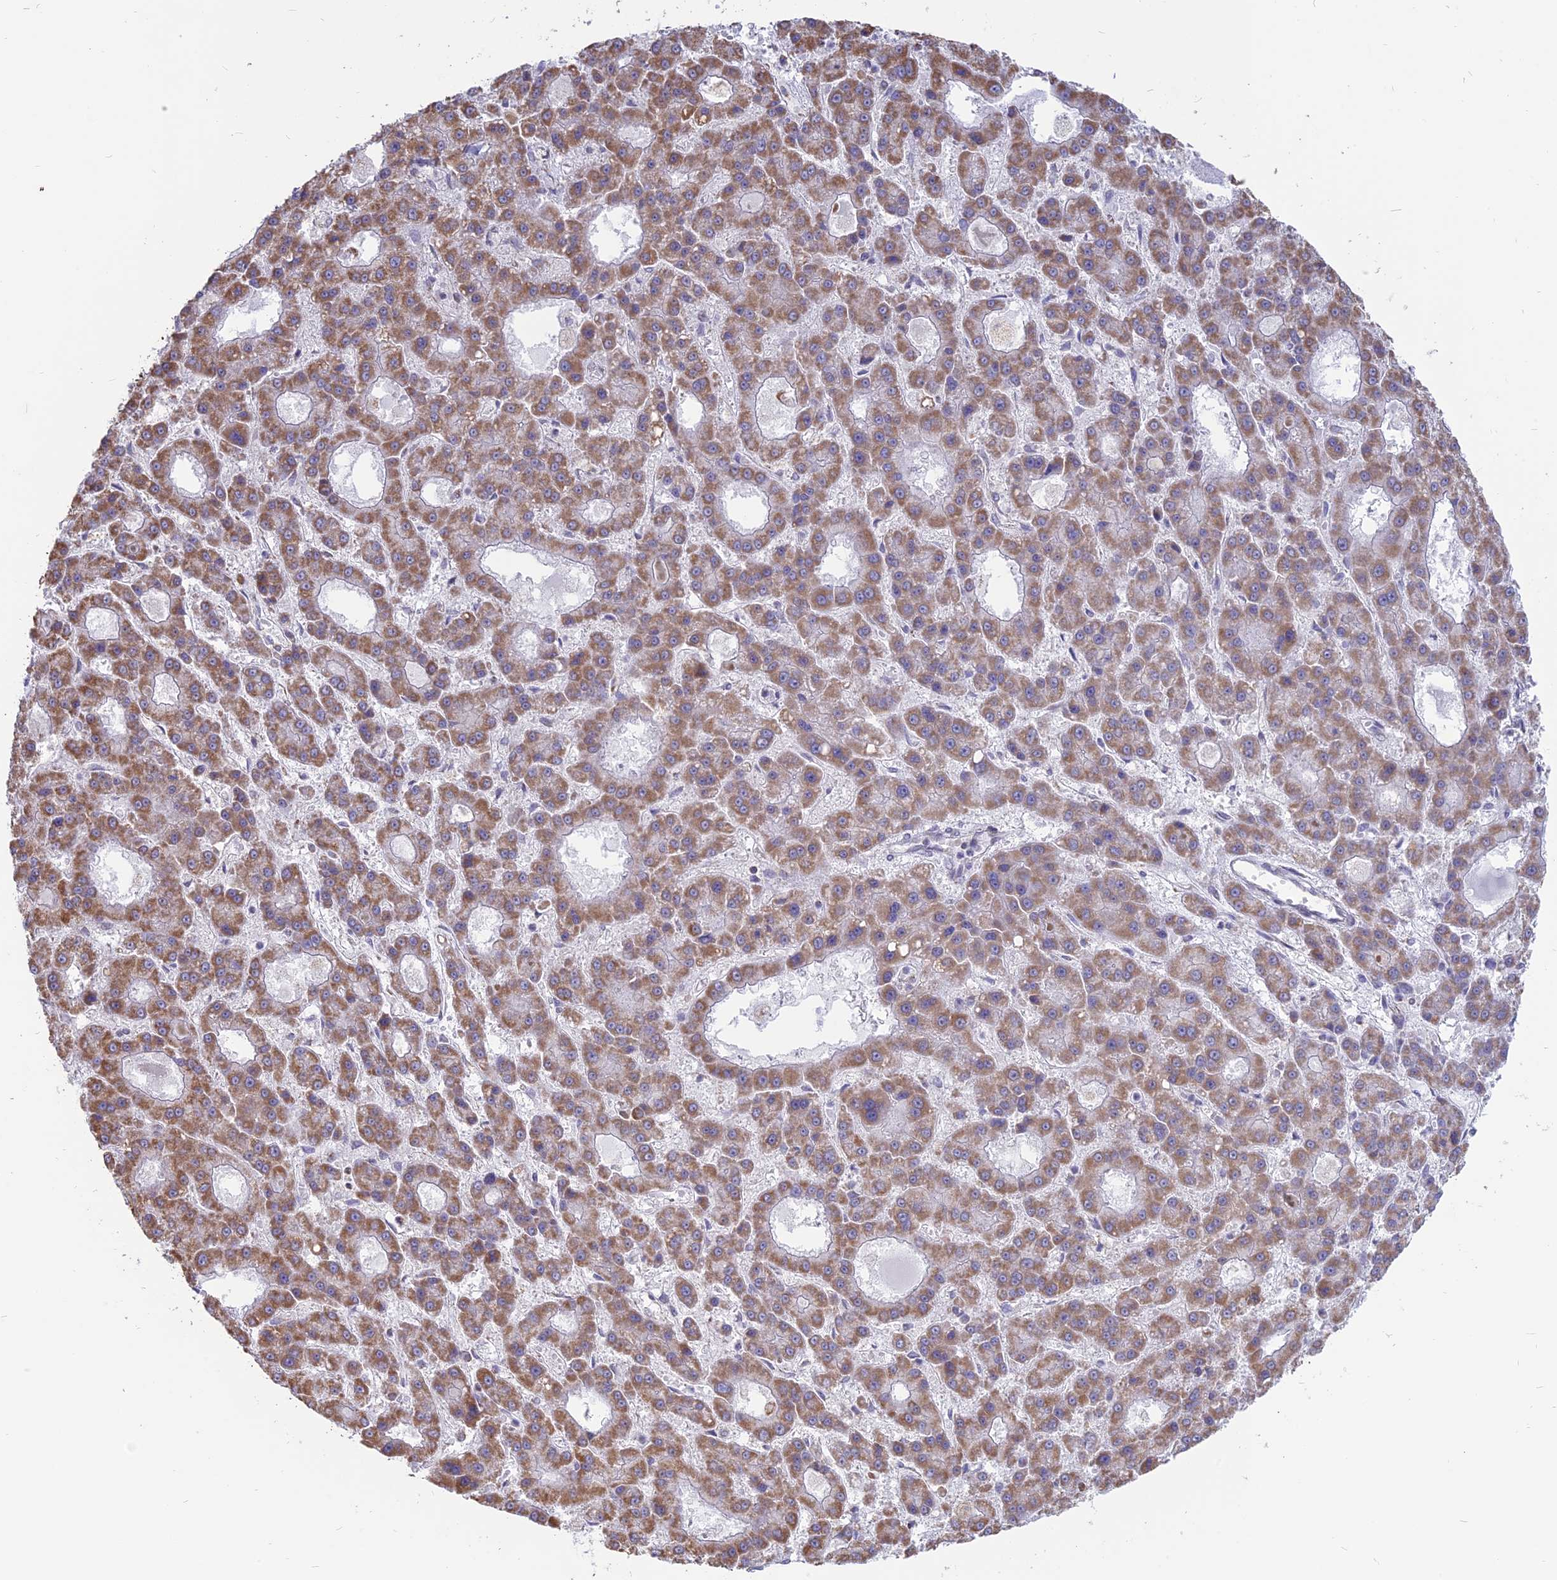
{"staining": {"intensity": "moderate", "quantity": ">75%", "location": "cytoplasmic/membranous"}, "tissue": "liver cancer", "cell_type": "Tumor cells", "image_type": "cancer", "snomed": [{"axis": "morphology", "description": "Carcinoma, Hepatocellular, NOS"}, {"axis": "topography", "description": "Liver"}], "caption": "Hepatocellular carcinoma (liver) stained with immunohistochemistry shows moderate cytoplasmic/membranous staining in about >75% of tumor cells. The staining is performed using DAB brown chromogen to label protein expression. The nuclei are counter-stained blue using hematoxylin.", "gene": "ARHGAP40", "patient": {"sex": "male", "age": 70}}